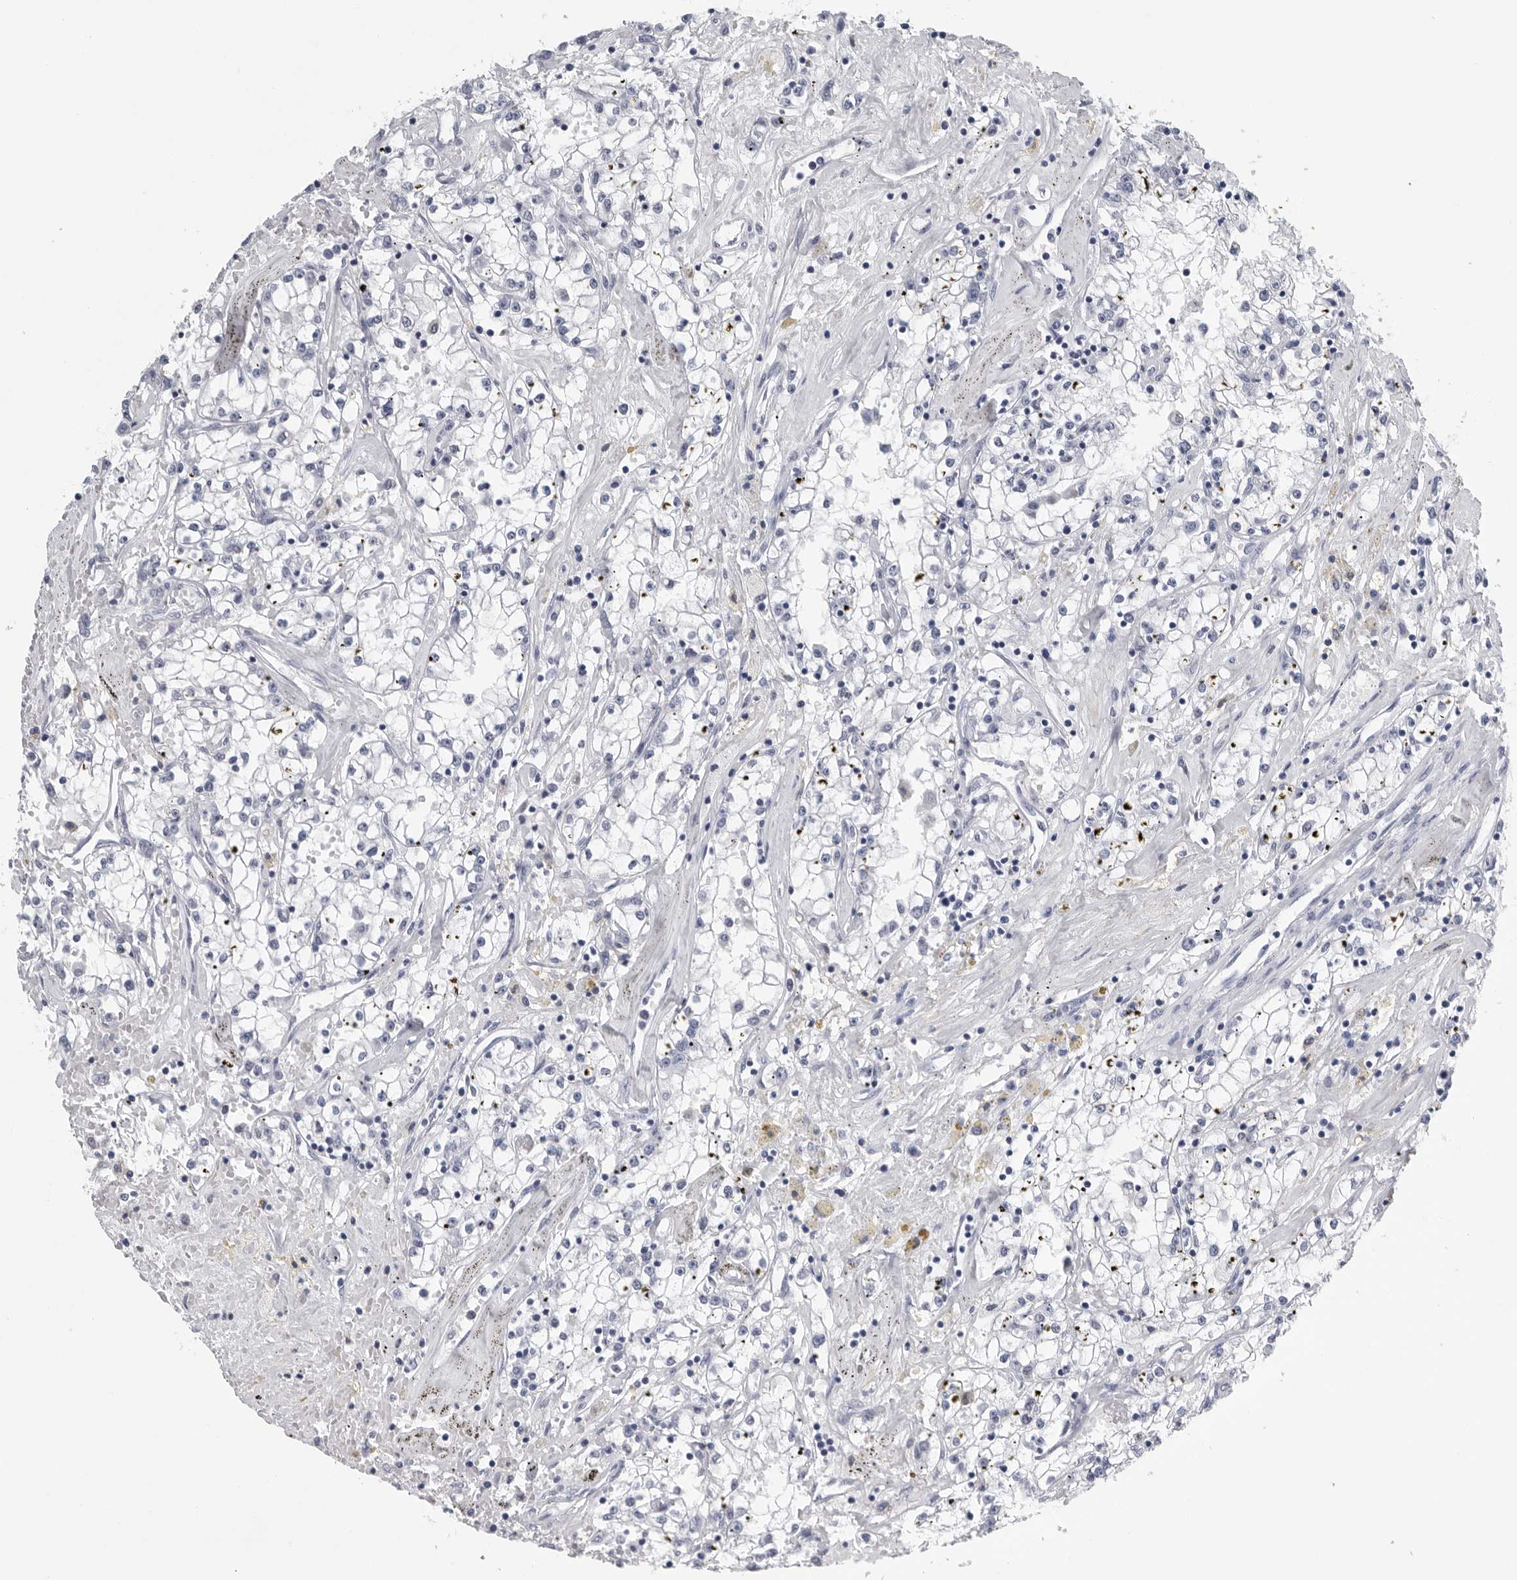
{"staining": {"intensity": "negative", "quantity": "none", "location": "none"}, "tissue": "renal cancer", "cell_type": "Tumor cells", "image_type": "cancer", "snomed": [{"axis": "morphology", "description": "Adenocarcinoma, NOS"}, {"axis": "topography", "description": "Kidney"}], "caption": "Tumor cells show no significant protein positivity in renal cancer (adenocarcinoma). (DAB (3,3'-diaminobenzidine) immunohistochemistry, high magnification).", "gene": "PDCD4", "patient": {"sex": "male", "age": 56}}